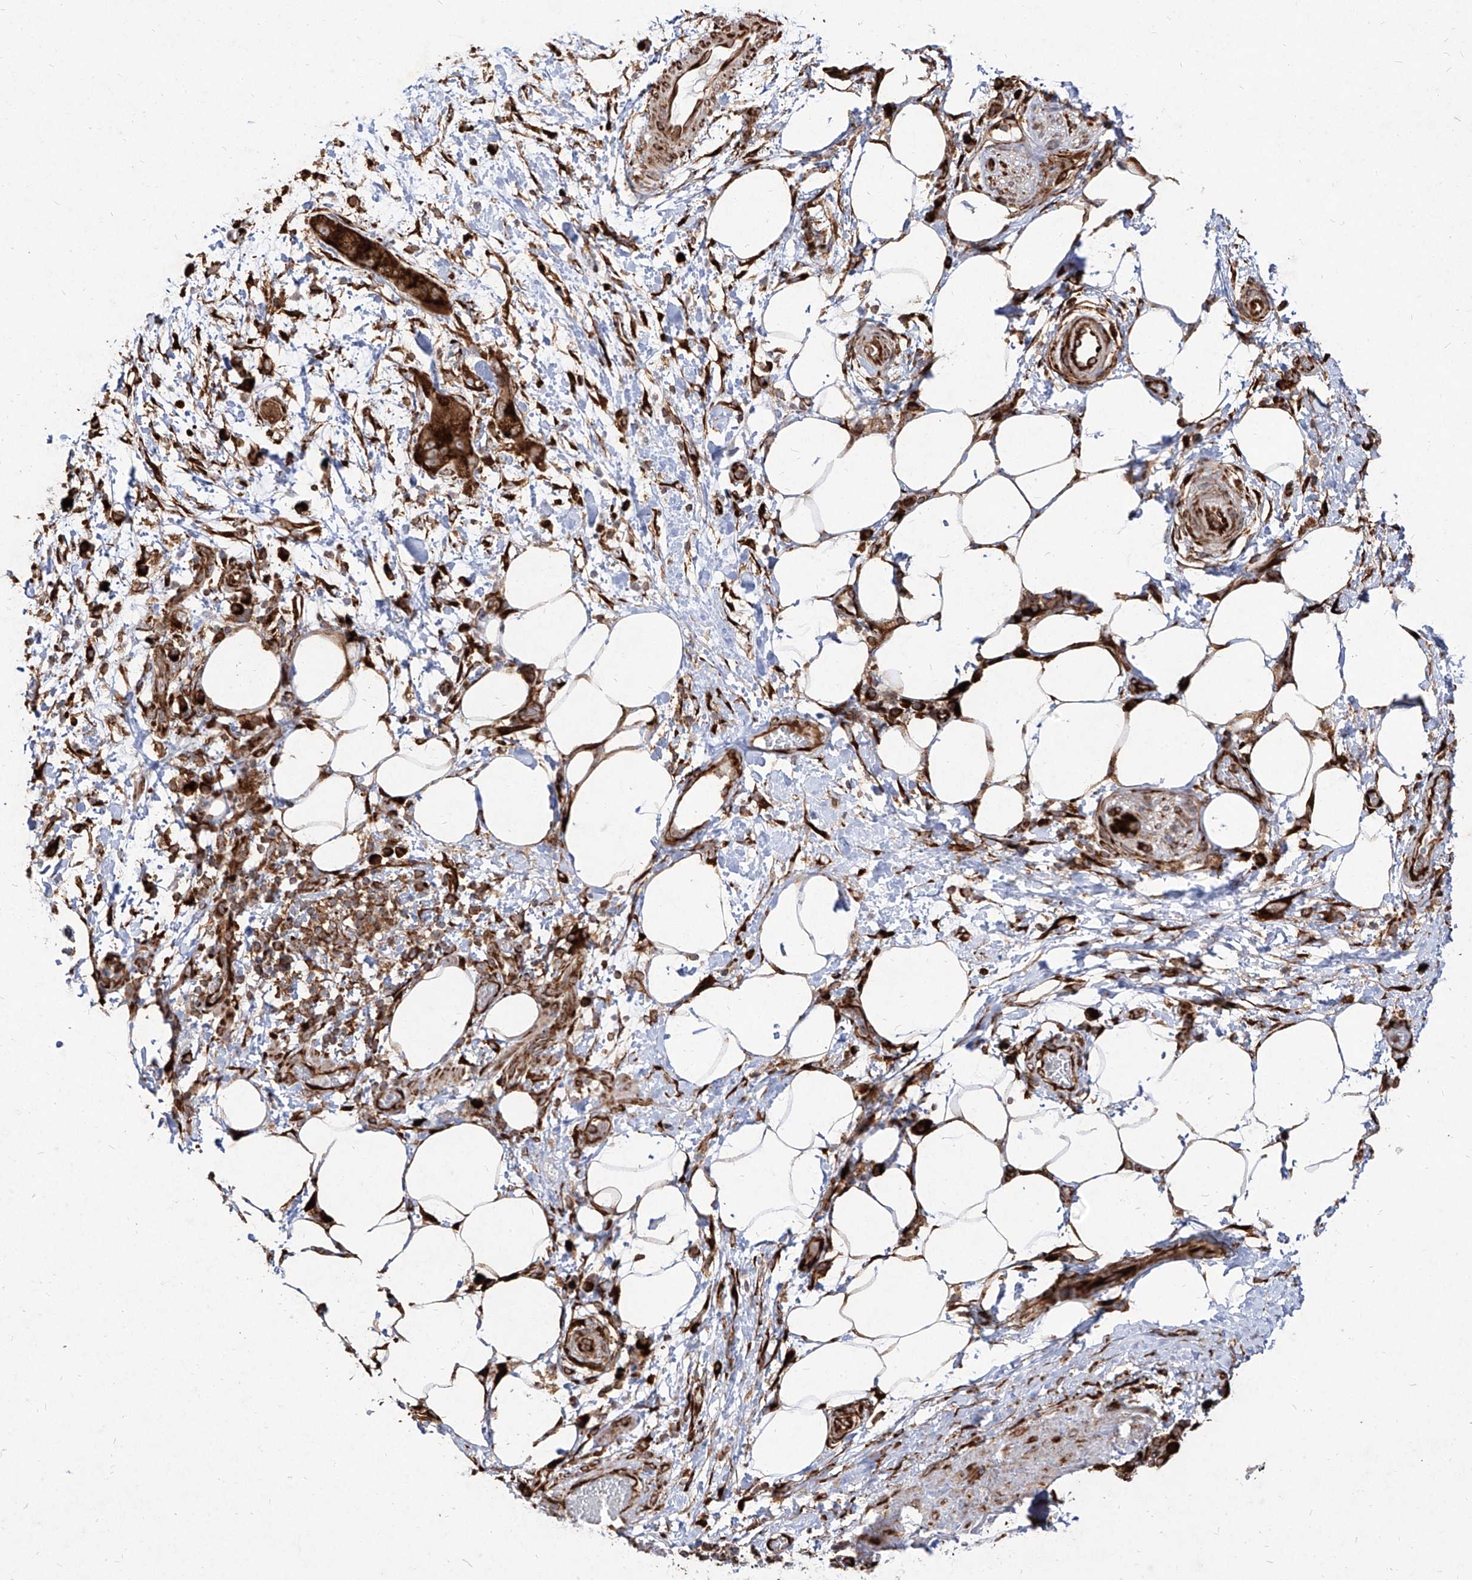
{"staining": {"intensity": "strong", "quantity": ">75%", "location": "cytoplasmic/membranous"}, "tissue": "pancreatic cancer", "cell_type": "Tumor cells", "image_type": "cancer", "snomed": [{"axis": "morphology", "description": "Adenocarcinoma, NOS"}, {"axis": "topography", "description": "Pancreas"}], "caption": "The photomicrograph displays staining of pancreatic cancer (adenocarcinoma), revealing strong cytoplasmic/membranous protein expression (brown color) within tumor cells.", "gene": "RPS25", "patient": {"sex": "female", "age": 78}}